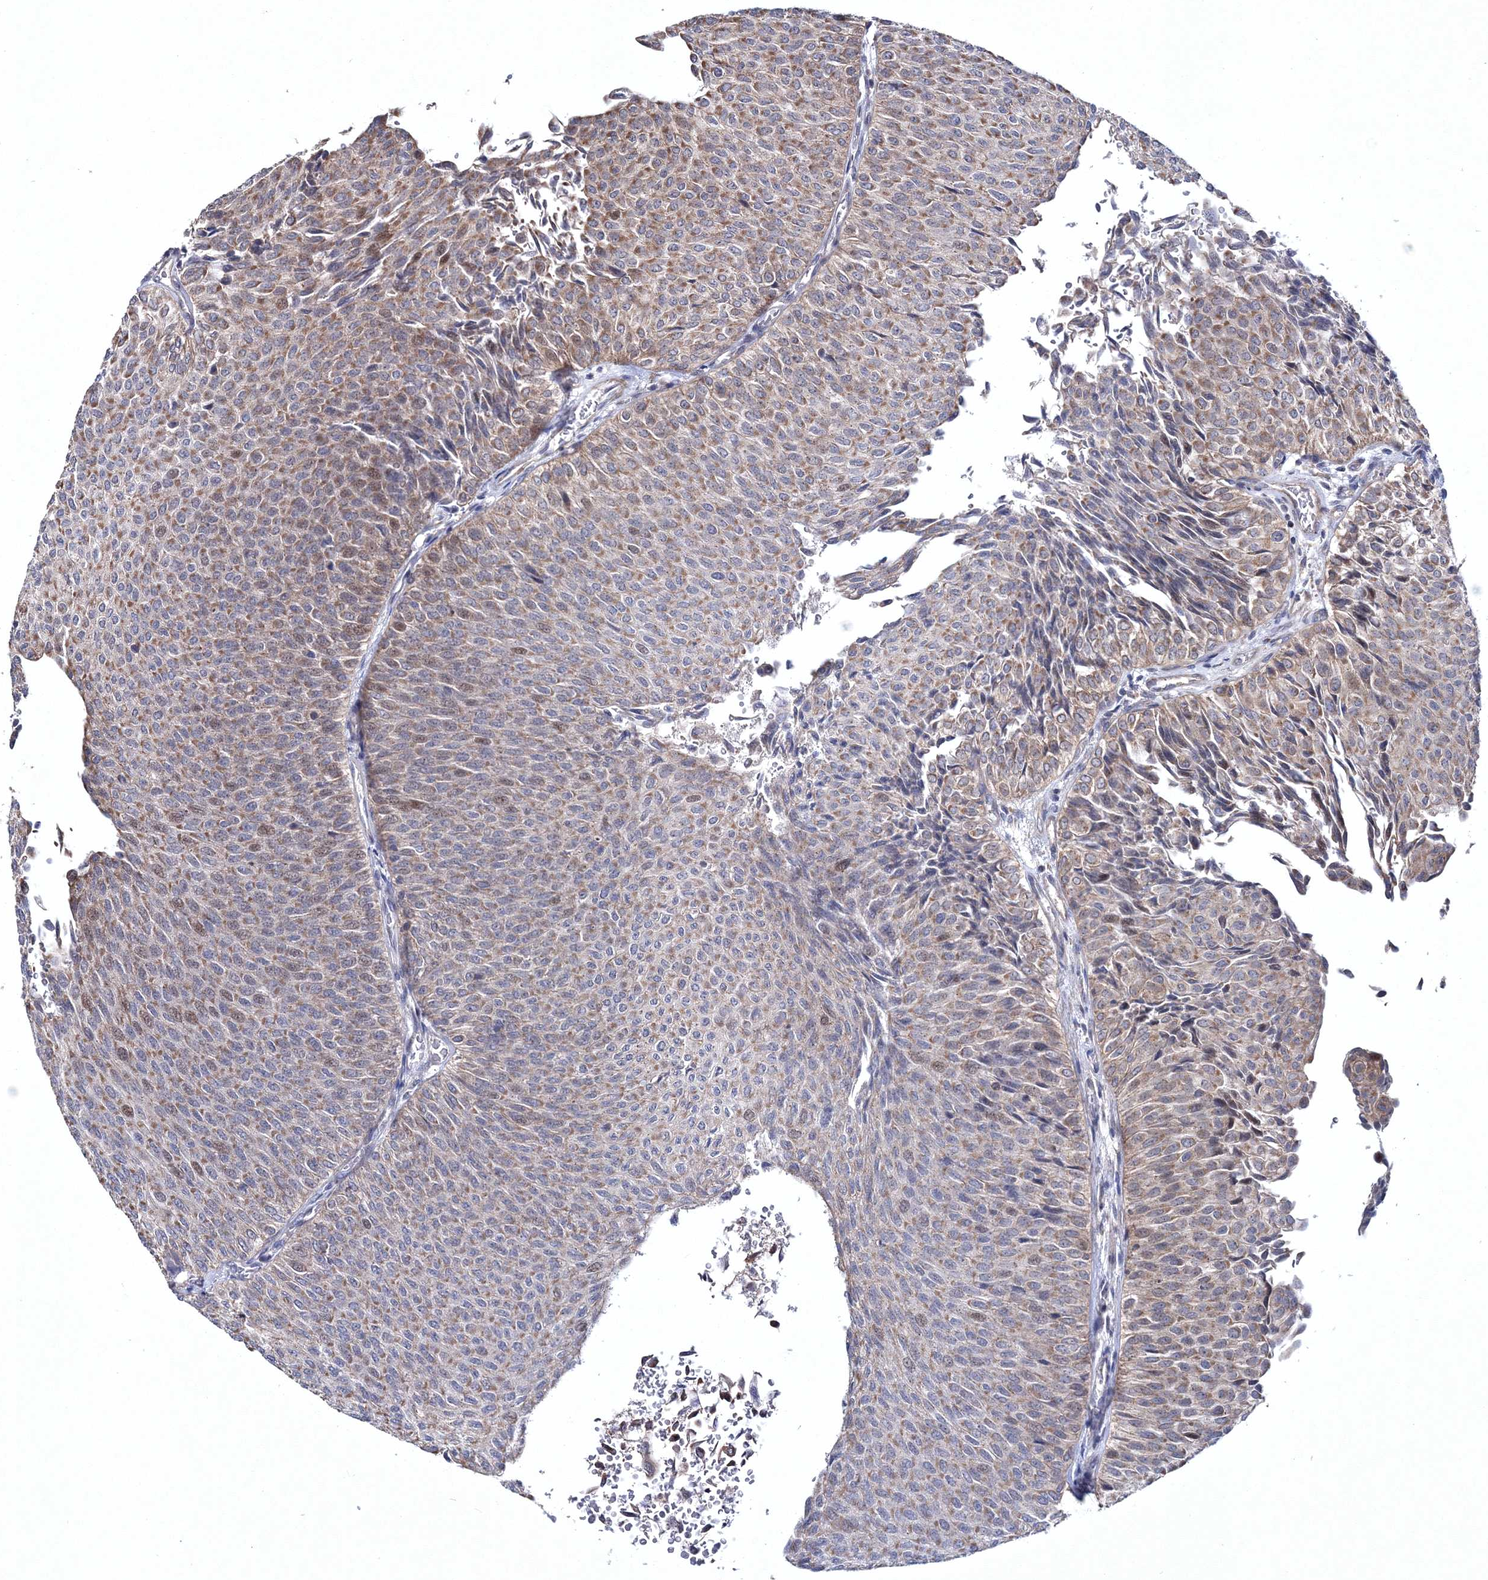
{"staining": {"intensity": "moderate", "quantity": "25%-75%", "location": "cytoplasmic/membranous"}, "tissue": "urothelial cancer", "cell_type": "Tumor cells", "image_type": "cancer", "snomed": [{"axis": "morphology", "description": "Urothelial carcinoma, Low grade"}, {"axis": "topography", "description": "Urinary bladder"}], "caption": "This image displays IHC staining of human urothelial cancer, with medium moderate cytoplasmic/membranous positivity in approximately 25%-75% of tumor cells.", "gene": "PPP2R2B", "patient": {"sex": "male", "age": 78}}